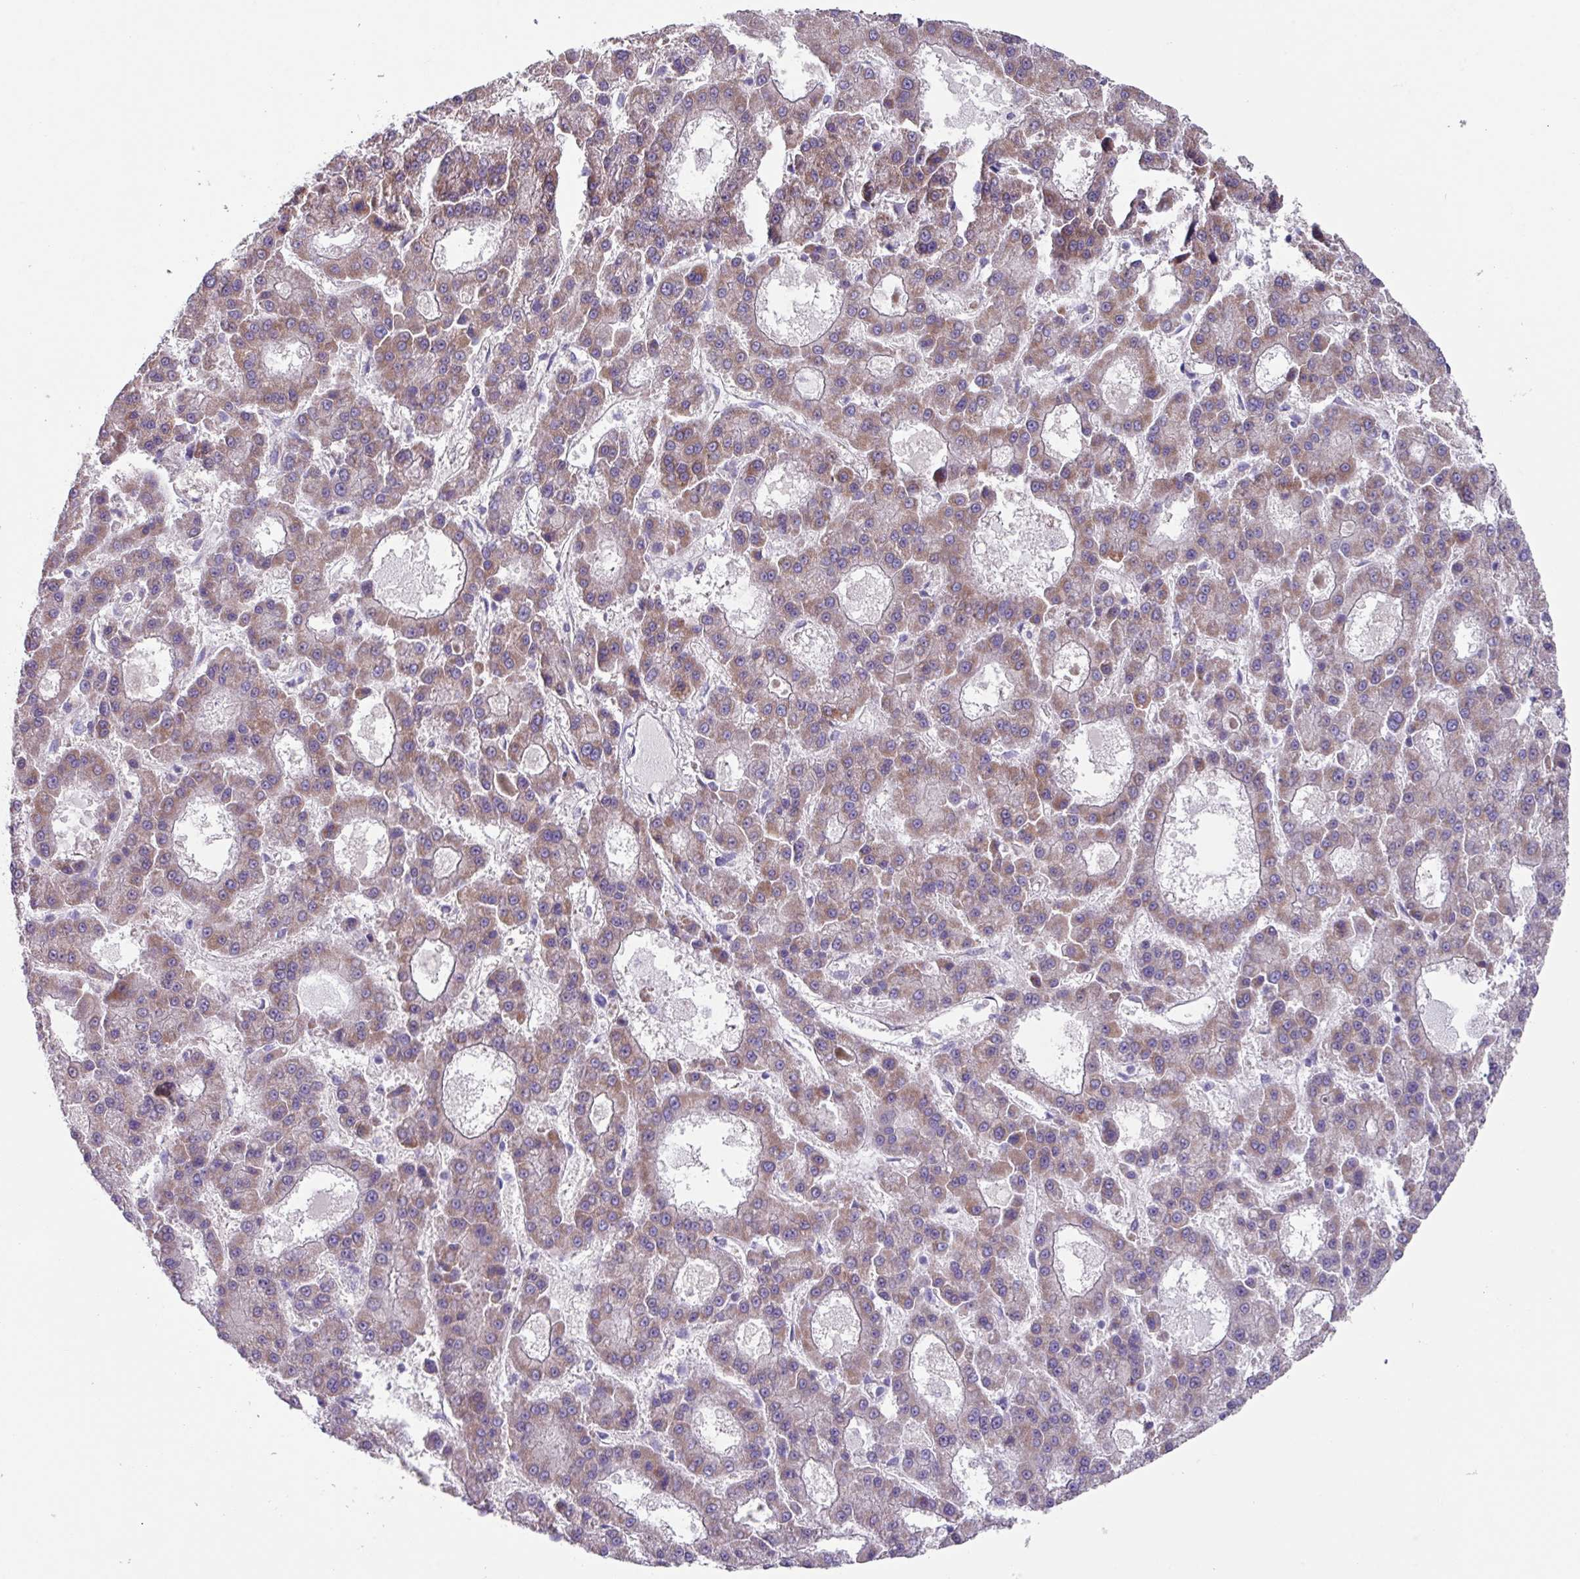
{"staining": {"intensity": "weak", "quantity": "25%-75%", "location": "cytoplasmic/membranous"}, "tissue": "liver cancer", "cell_type": "Tumor cells", "image_type": "cancer", "snomed": [{"axis": "morphology", "description": "Carcinoma, Hepatocellular, NOS"}, {"axis": "topography", "description": "Liver"}], "caption": "Tumor cells demonstrate weak cytoplasmic/membranous expression in approximately 25%-75% of cells in liver hepatocellular carcinoma.", "gene": "OTULIN", "patient": {"sex": "male", "age": 70}}